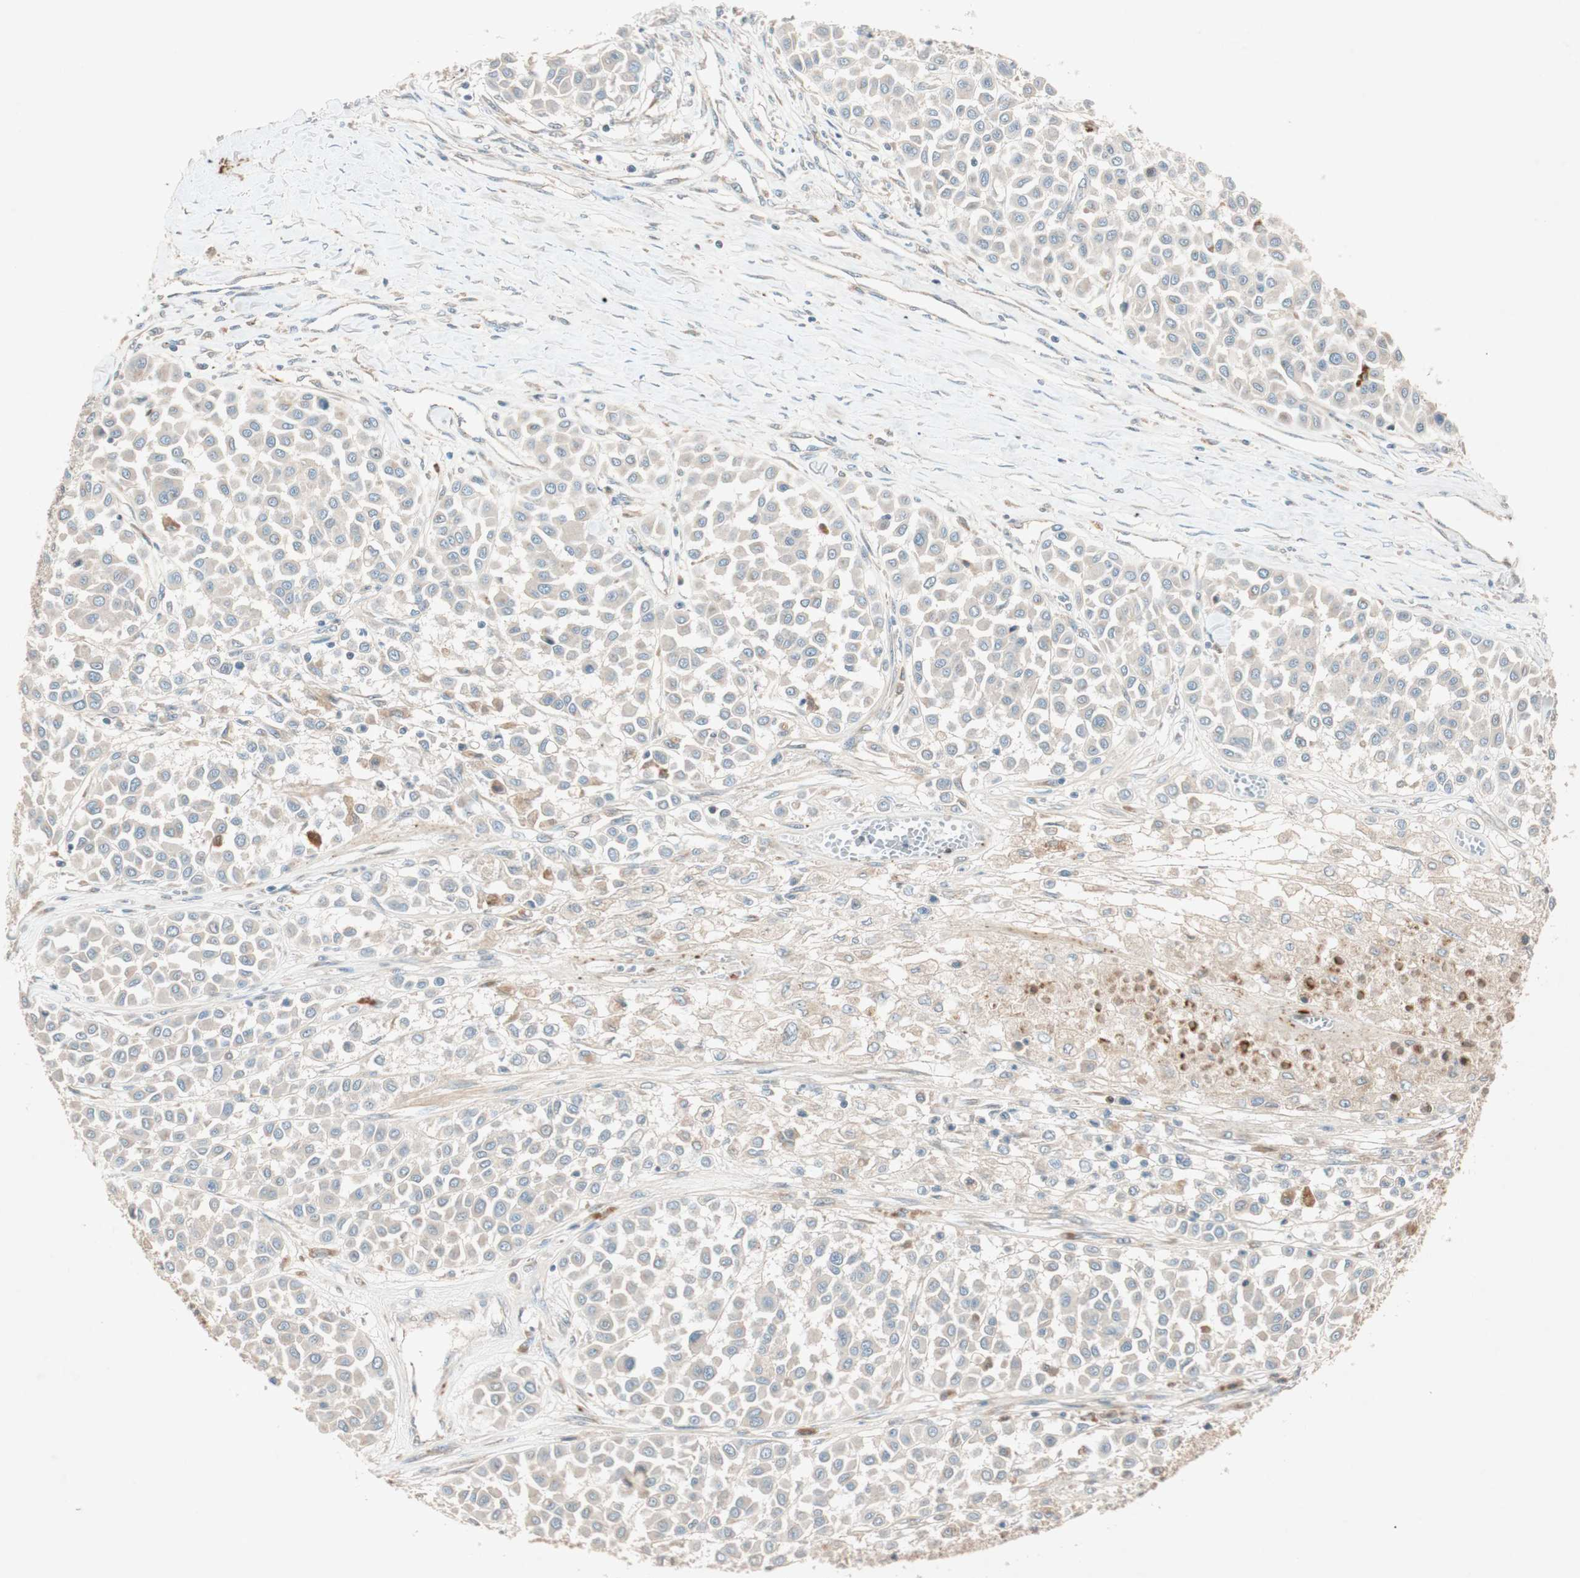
{"staining": {"intensity": "negative", "quantity": "none", "location": "none"}, "tissue": "melanoma", "cell_type": "Tumor cells", "image_type": "cancer", "snomed": [{"axis": "morphology", "description": "Malignant melanoma, Metastatic site"}, {"axis": "topography", "description": "Soft tissue"}], "caption": "The micrograph reveals no significant expression in tumor cells of melanoma. (DAB immunohistochemistry visualized using brightfield microscopy, high magnification).", "gene": "EPHA6", "patient": {"sex": "male", "age": 41}}